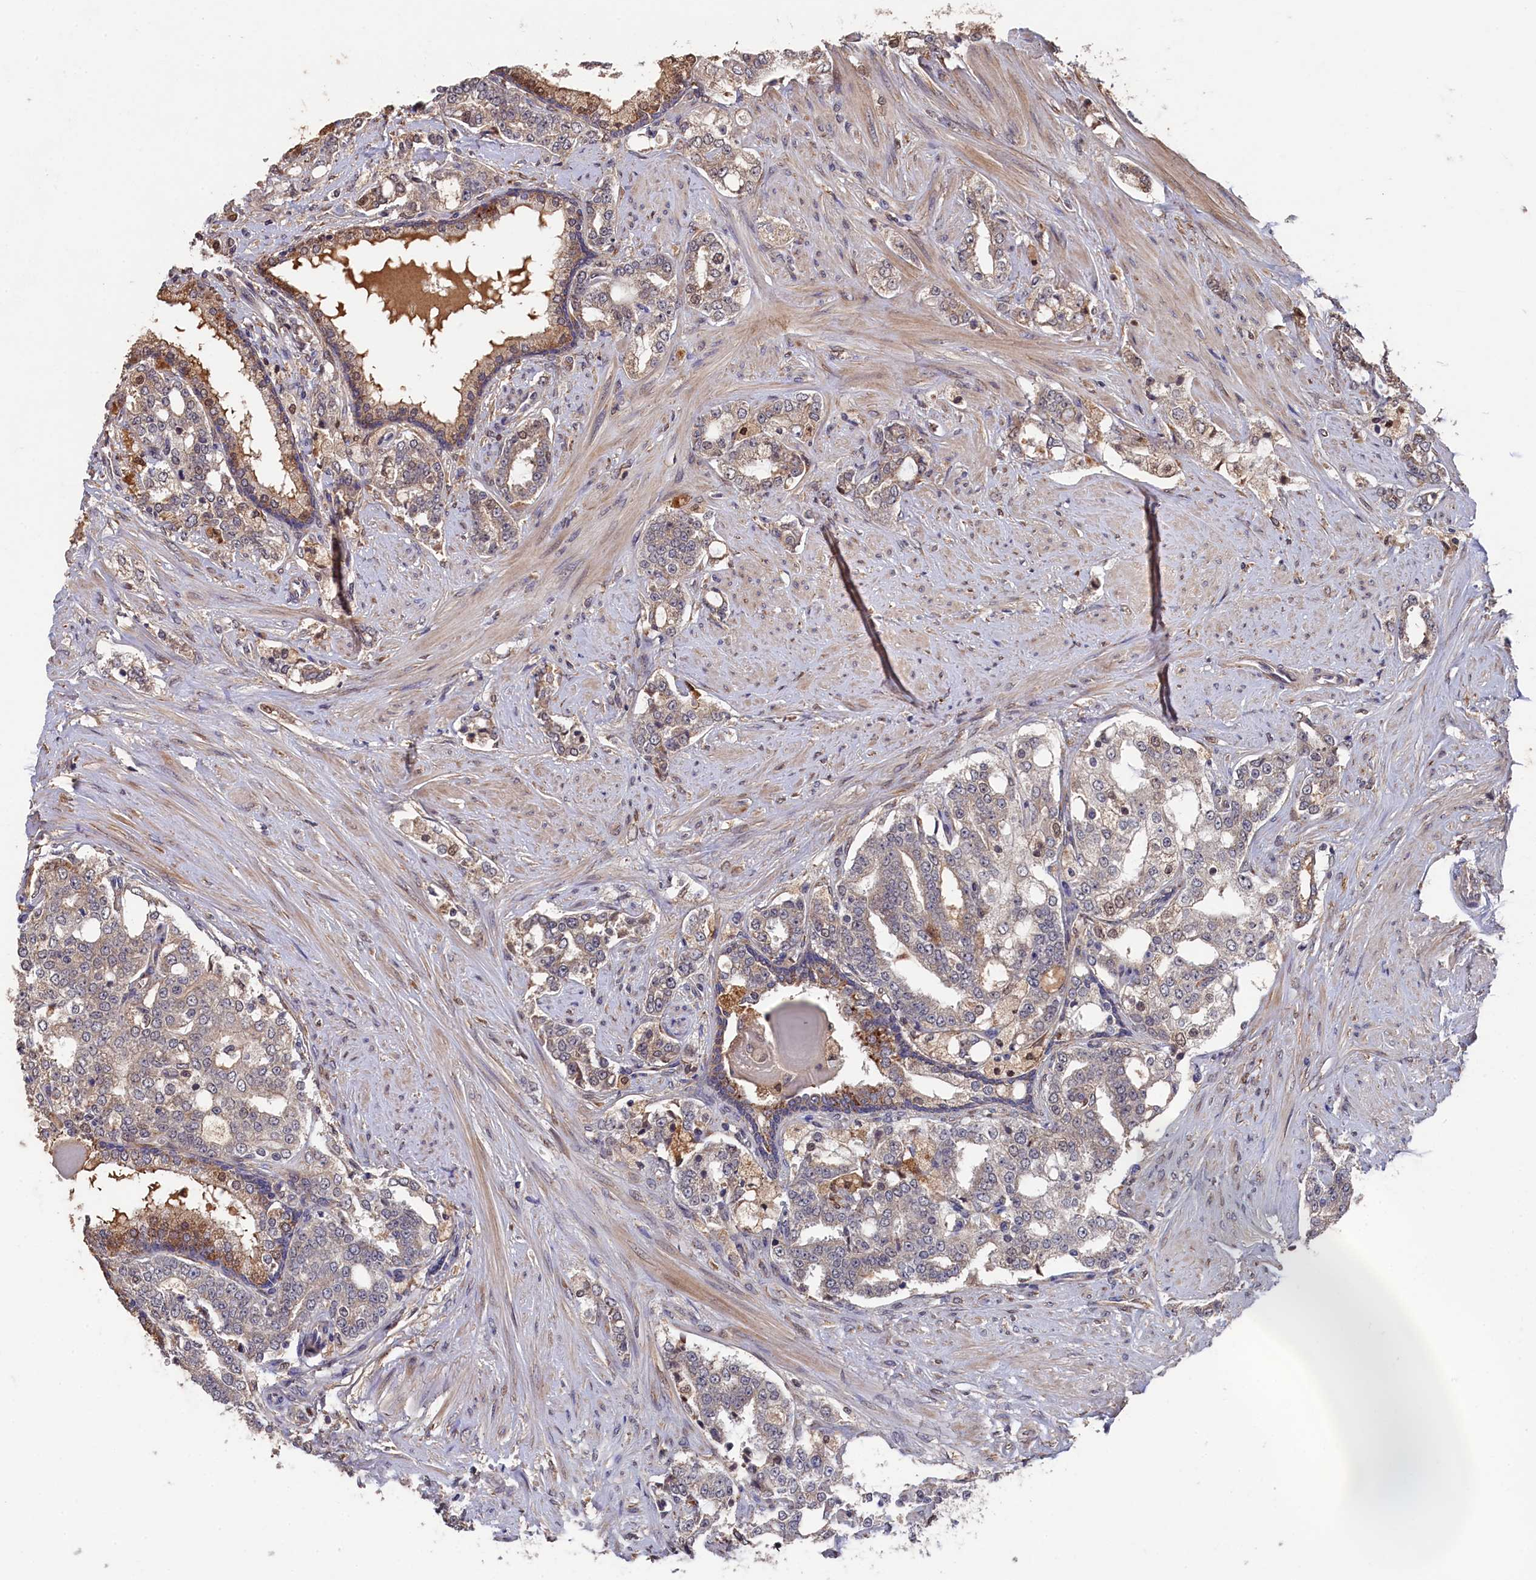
{"staining": {"intensity": "weak", "quantity": "25%-75%", "location": "cytoplasmic/membranous"}, "tissue": "prostate cancer", "cell_type": "Tumor cells", "image_type": "cancer", "snomed": [{"axis": "morphology", "description": "Adenocarcinoma, High grade"}, {"axis": "topography", "description": "Prostate"}], "caption": "Human prostate cancer stained with a brown dye displays weak cytoplasmic/membranous positive expression in about 25%-75% of tumor cells.", "gene": "SLC12A4", "patient": {"sex": "male", "age": 64}}